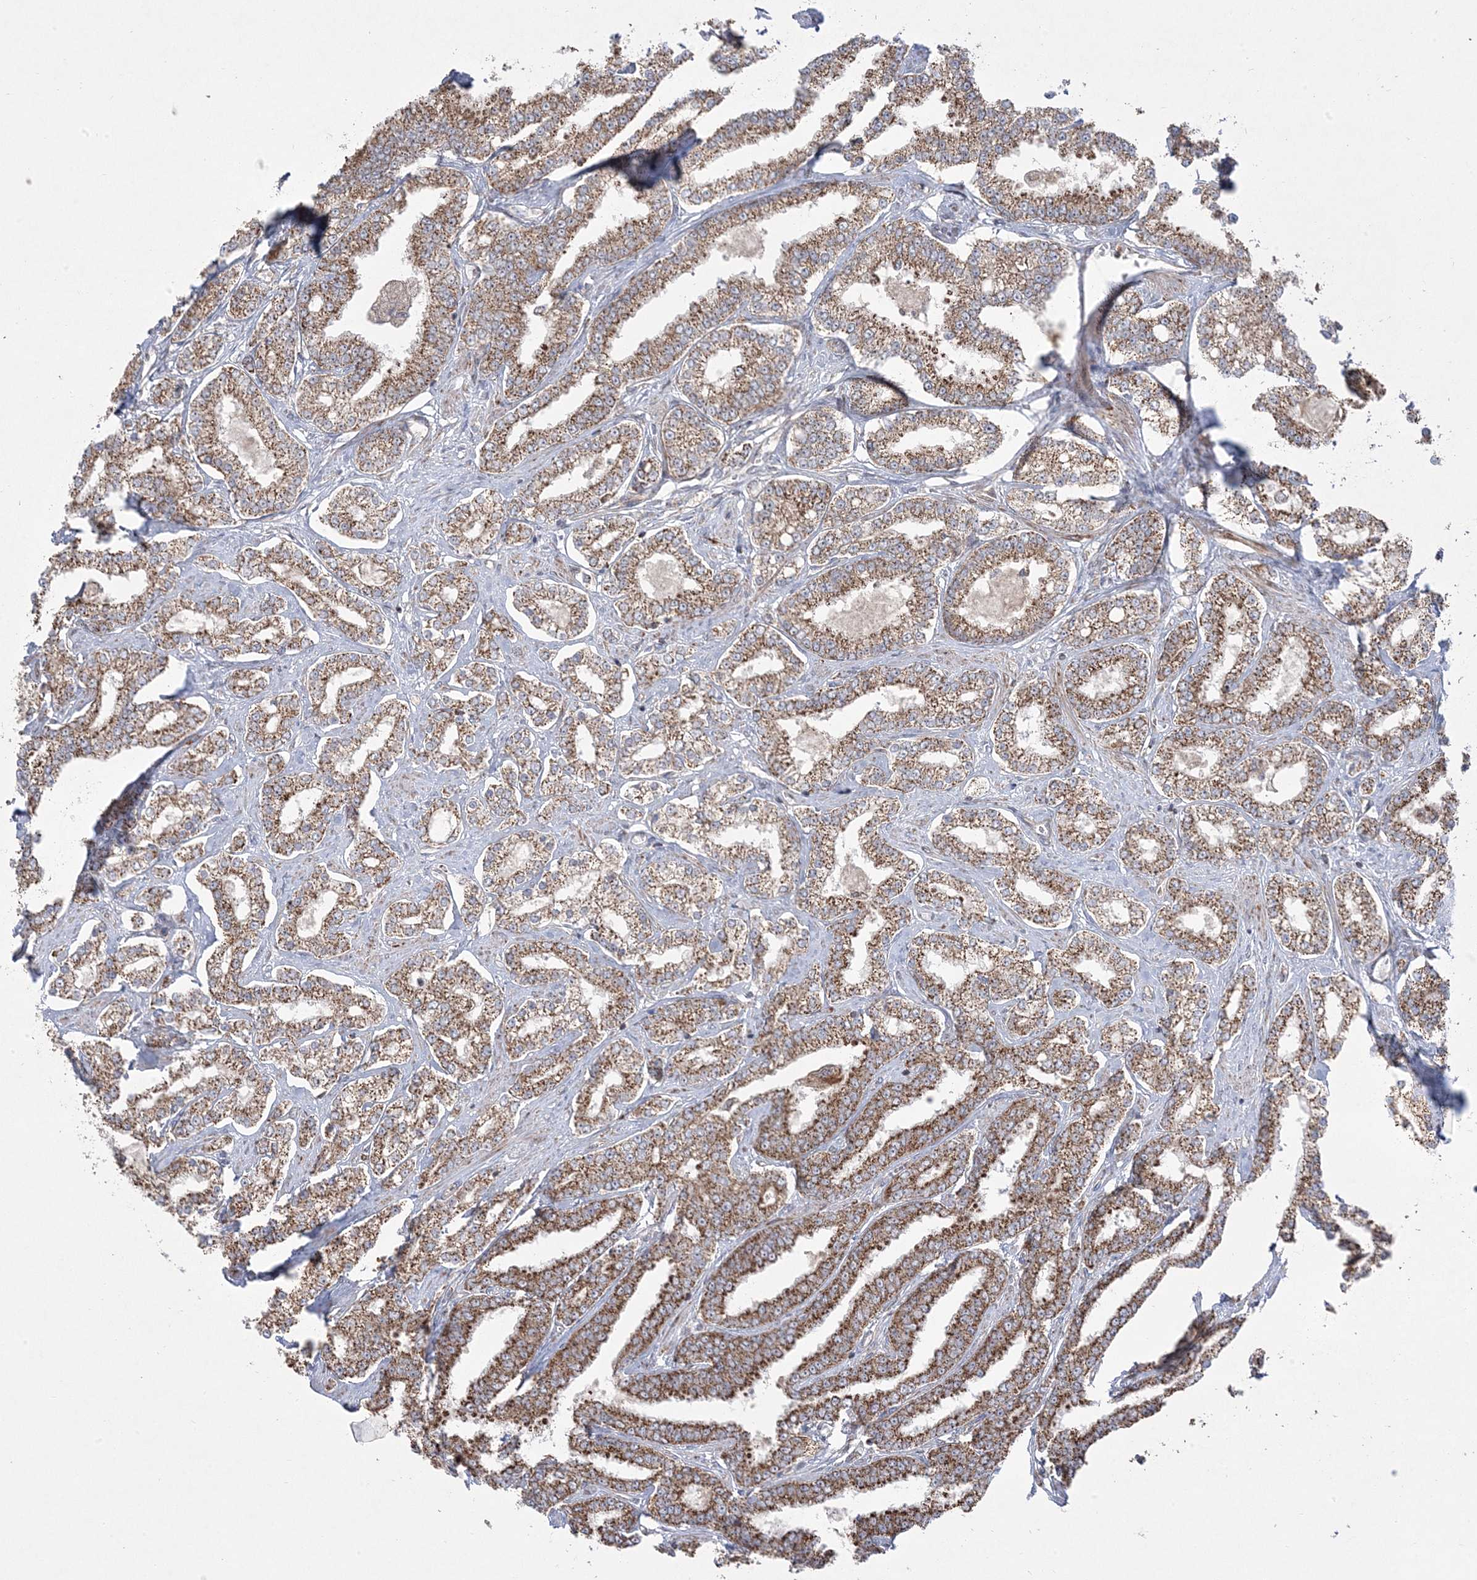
{"staining": {"intensity": "moderate", "quantity": ">75%", "location": "cytoplasmic/membranous"}, "tissue": "prostate cancer", "cell_type": "Tumor cells", "image_type": "cancer", "snomed": [{"axis": "morphology", "description": "Normal tissue, NOS"}, {"axis": "morphology", "description": "Adenocarcinoma, High grade"}, {"axis": "topography", "description": "Prostate"}], "caption": "Immunohistochemistry staining of prostate high-grade adenocarcinoma, which shows medium levels of moderate cytoplasmic/membranous positivity in about >75% of tumor cells indicating moderate cytoplasmic/membranous protein staining. The staining was performed using DAB (brown) for protein detection and nuclei were counterstained in hematoxylin (blue).", "gene": "CLUAP1", "patient": {"sex": "male", "age": 83}}